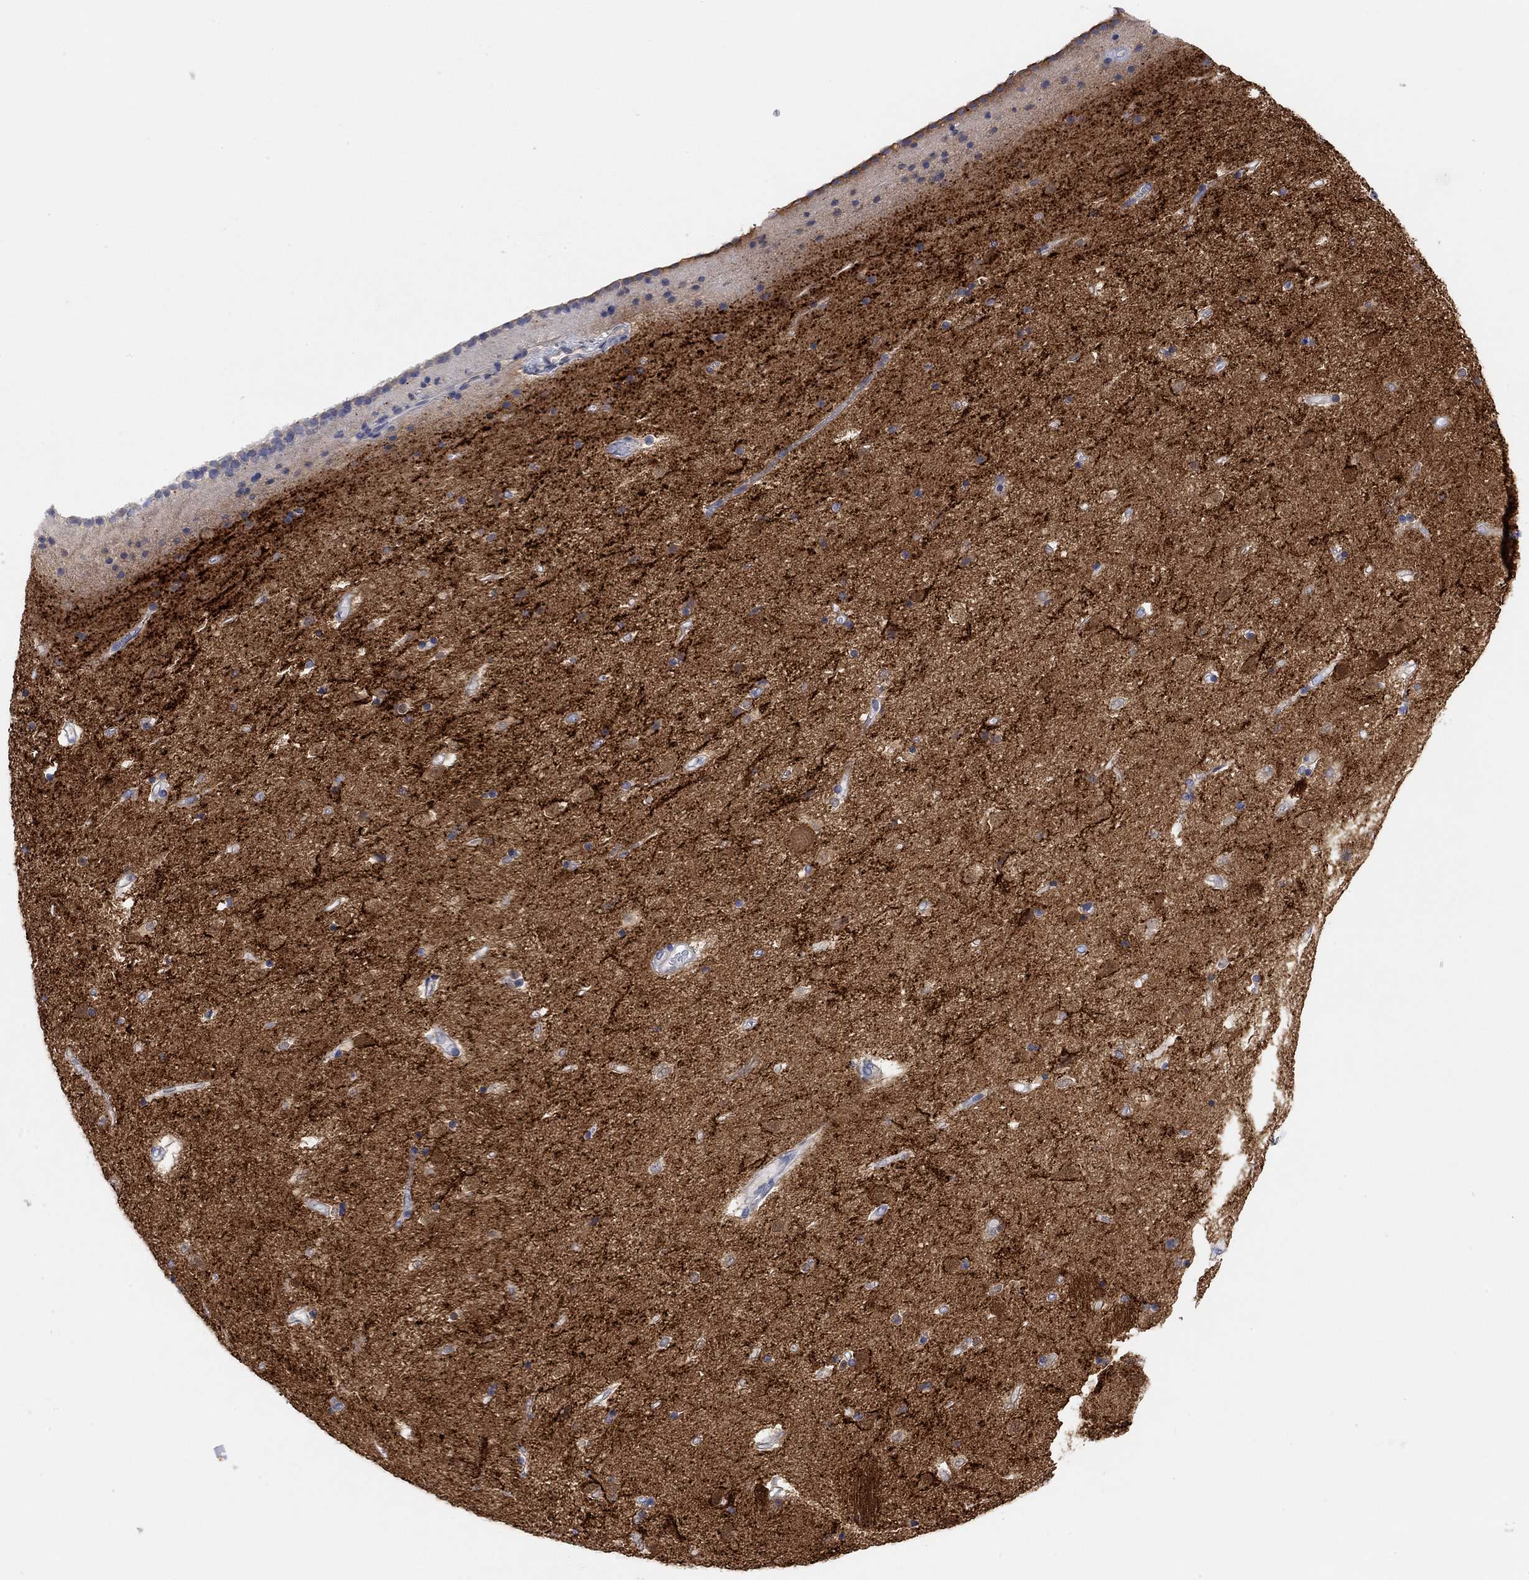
{"staining": {"intensity": "negative", "quantity": "none", "location": "none"}, "tissue": "caudate", "cell_type": "Glial cells", "image_type": "normal", "snomed": [{"axis": "morphology", "description": "Normal tissue, NOS"}, {"axis": "topography", "description": "Lateral ventricle wall"}], "caption": "A micrograph of caudate stained for a protein displays no brown staining in glial cells. Brightfield microscopy of immunohistochemistry (IHC) stained with DAB (3,3'-diaminobenzidine) (brown) and hematoxylin (blue), captured at high magnification.", "gene": "VAT1L", "patient": {"sex": "female", "age": 71}}